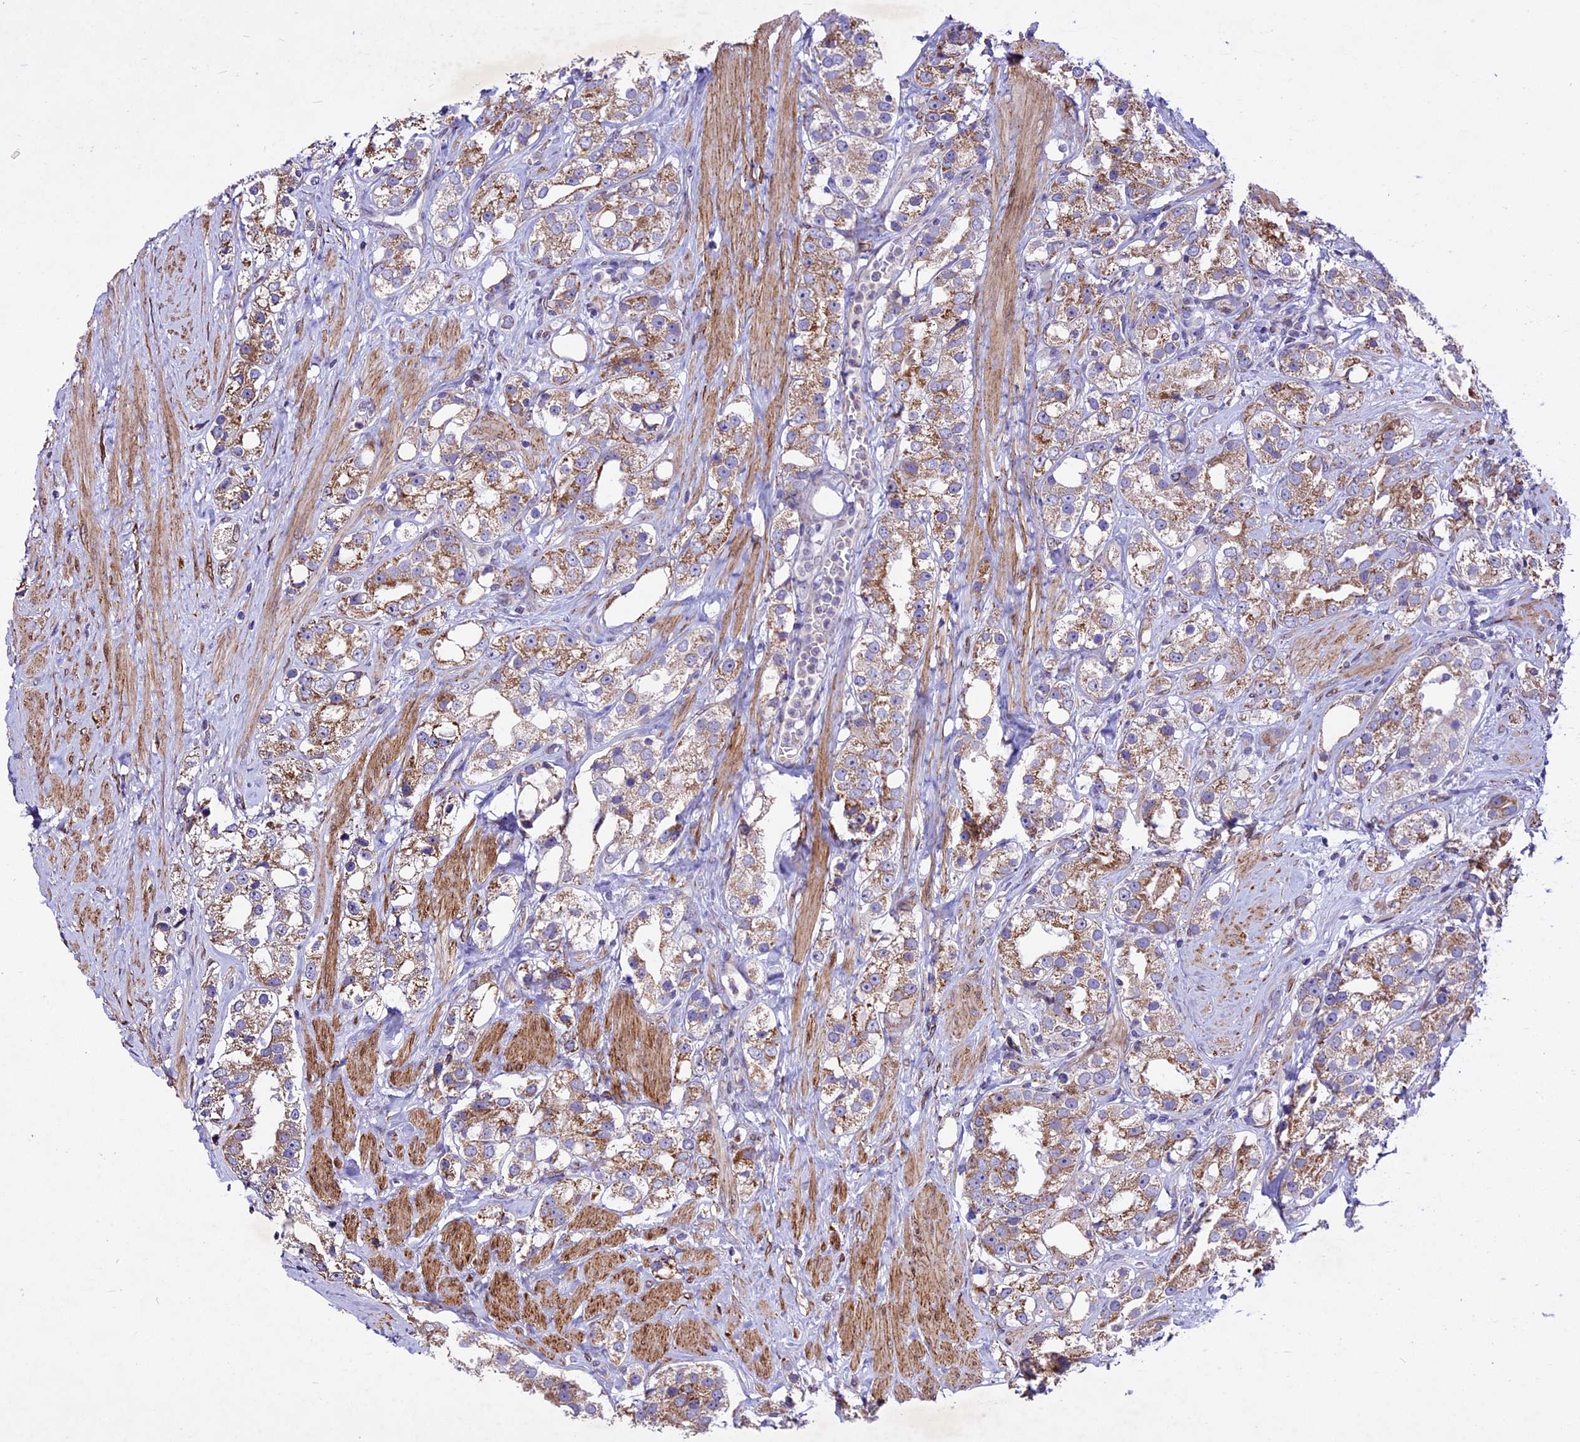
{"staining": {"intensity": "moderate", "quantity": ">75%", "location": "cytoplasmic/membranous"}, "tissue": "prostate cancer", "cell_type": "Tumor cells", "image_type": "cancer", "snomed": [{"axis": "morphology", "description": "Adenocarcinoma, NOS"}, {"axis": "topography", "description": "Prostate"}], "caption": "A brown stain highlights moderate cytoplasmic/membranous positivity of a protein in adenocarcinoma (prostate) tumor cells.", "gene": "MIEF2", "patient": {"sex": "male", "age": 79}}